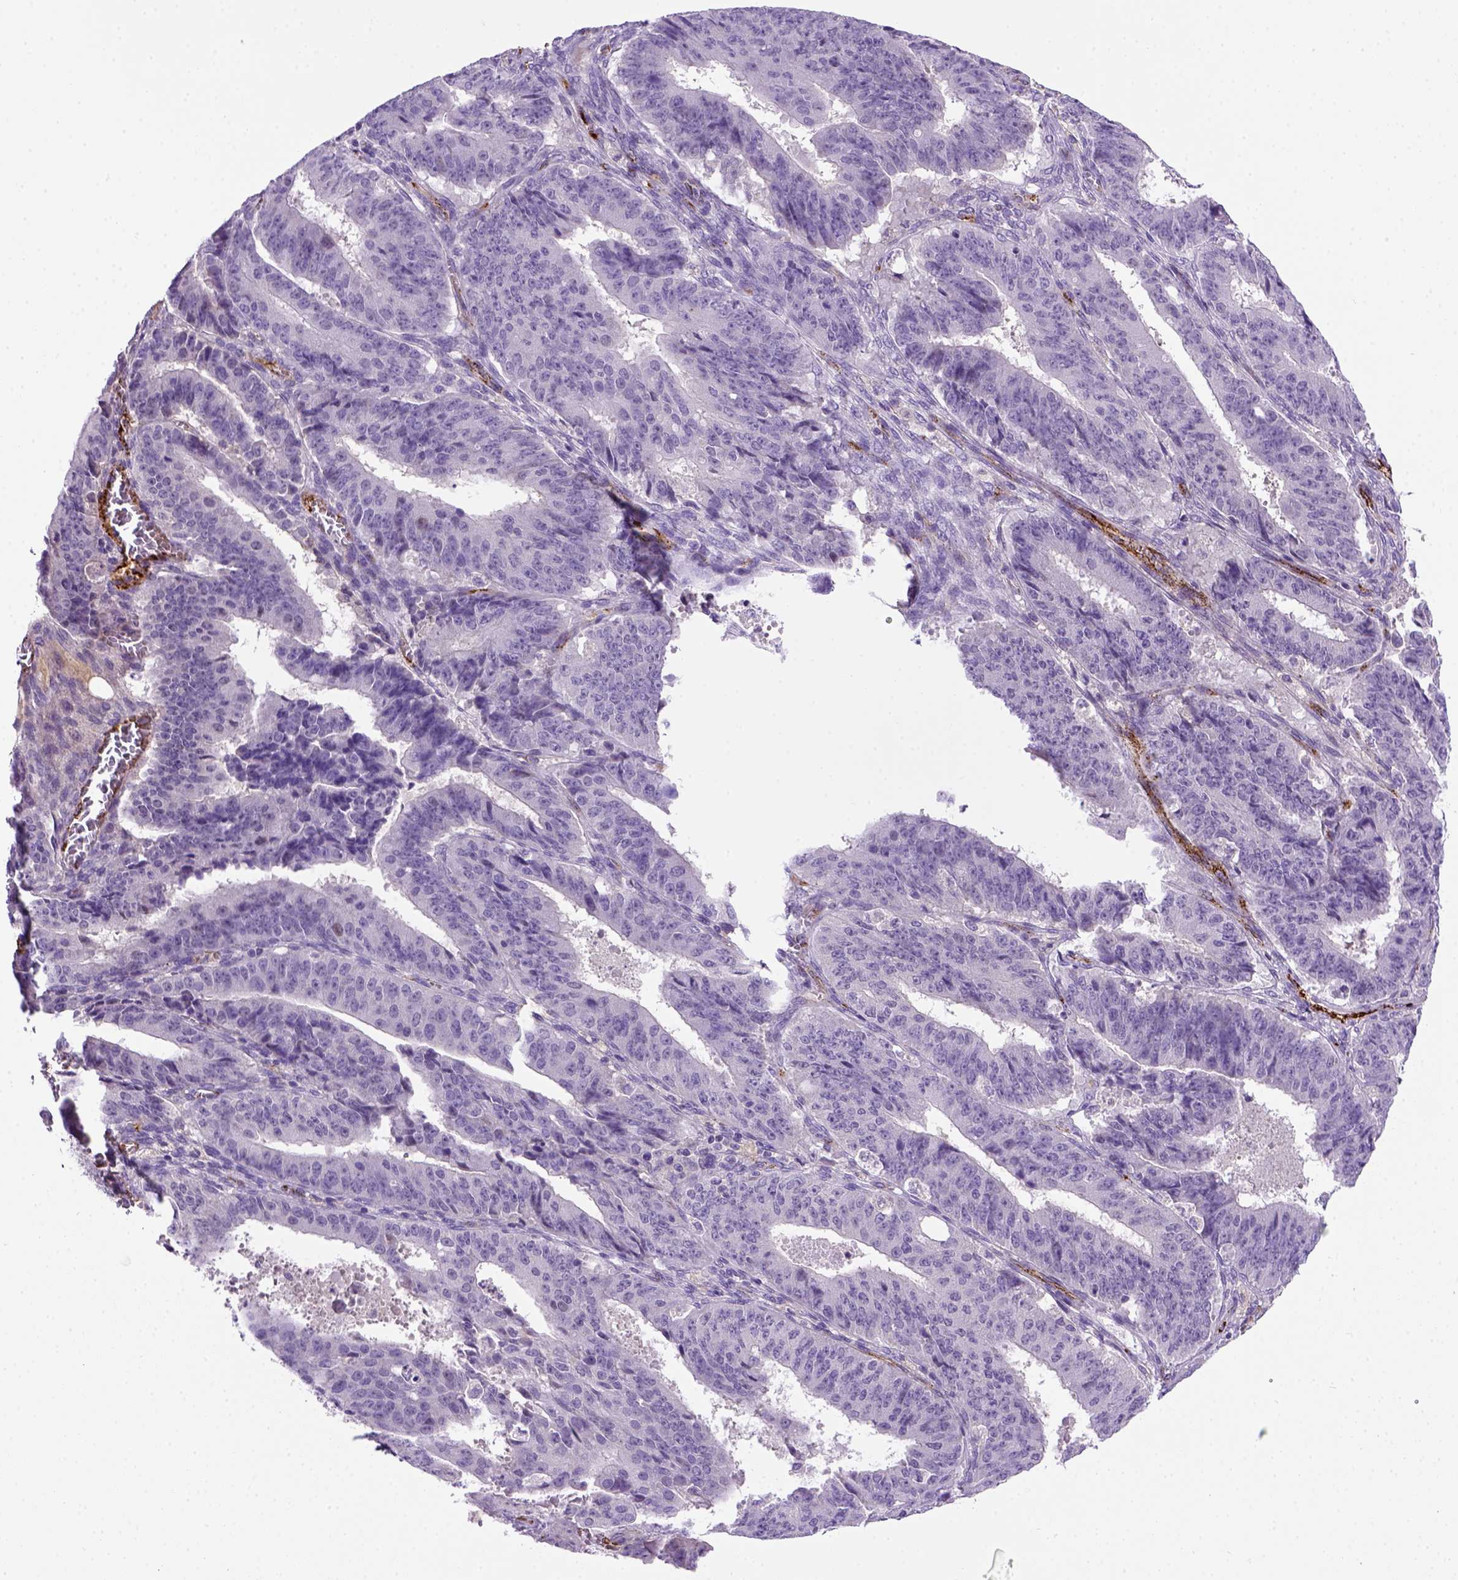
{"staining": {"intensity": "negative", "quantity": "none", "location": "none"}, "tissue": "ovarian cancer", "cell_type": "Tumor cells", "image_type": "cancer", "snomed": [{"axis": "morphology", "description": "Carcinoma, endometroid"}, {"axis": "topography", "description": "Ovary"}], "caption": "Immunohistochemistry photomicrograph of human endometroid carcinoma (ovarian) stained for a protein (brown), which reveals no expression in tumor cells.", "gene": "VWF", "patient": {"sex": "female", "age": 42}}